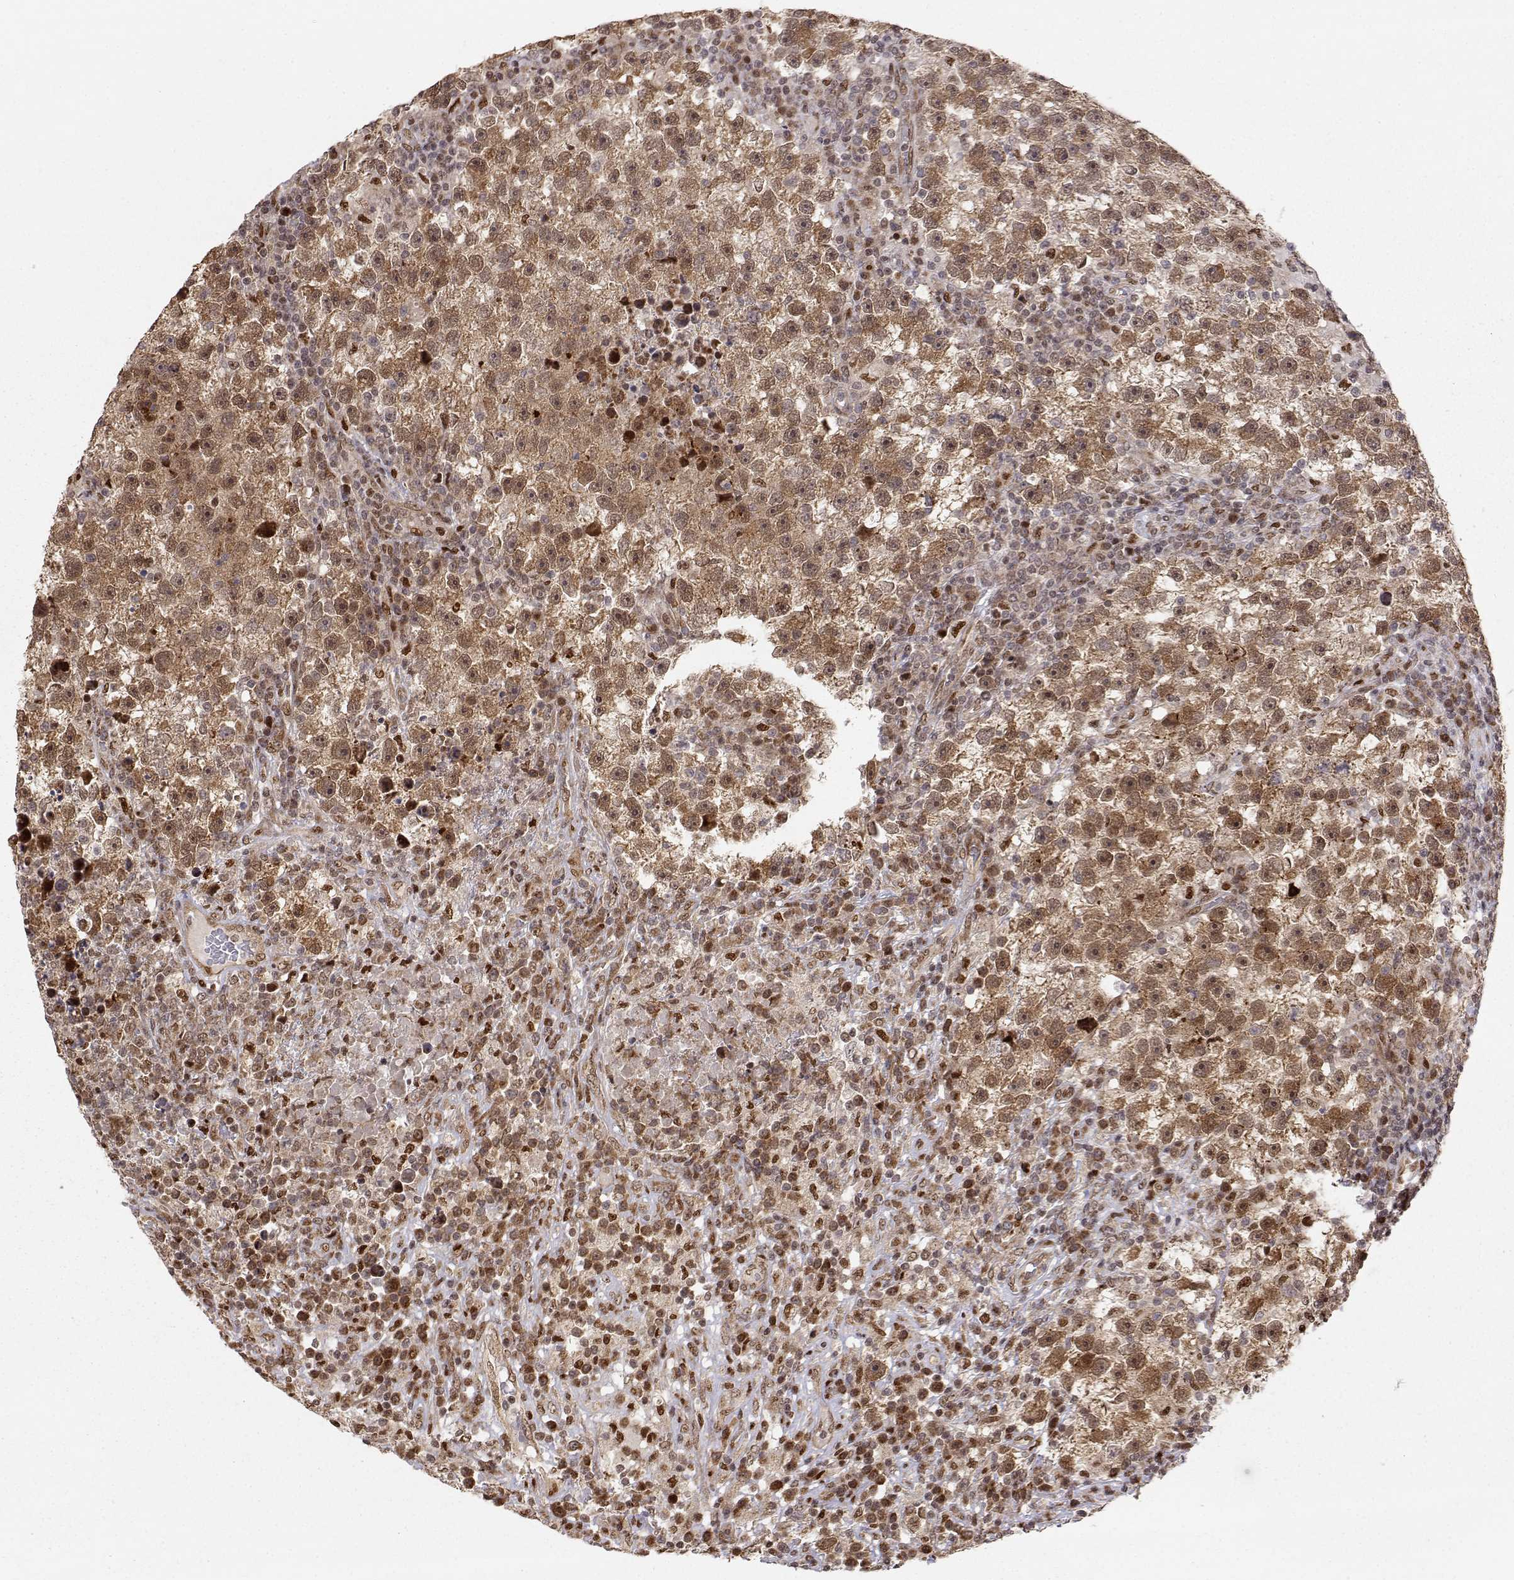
{"staining": {"intensity": "strong", "quantity": ">75%", "location": "cytoplasmic/membranous"}, "tissue": "testis cancer", "cell_type": "Tumor cells", "image_type": "cancer", "snomed": [{"axis": "morphology", "description": "Seminoma, NOS"}, {"axis": "topography", "description": "Testis"}], "caption": "This photomicrograph exhibits immunohistochemistry staining of seminoma (testis), with high strong cytoplasmic/membranous positivity in approximately >75% of tumor cells.", "gene": "BRCA1", "patient": {"sex": "male", "age": 47}}